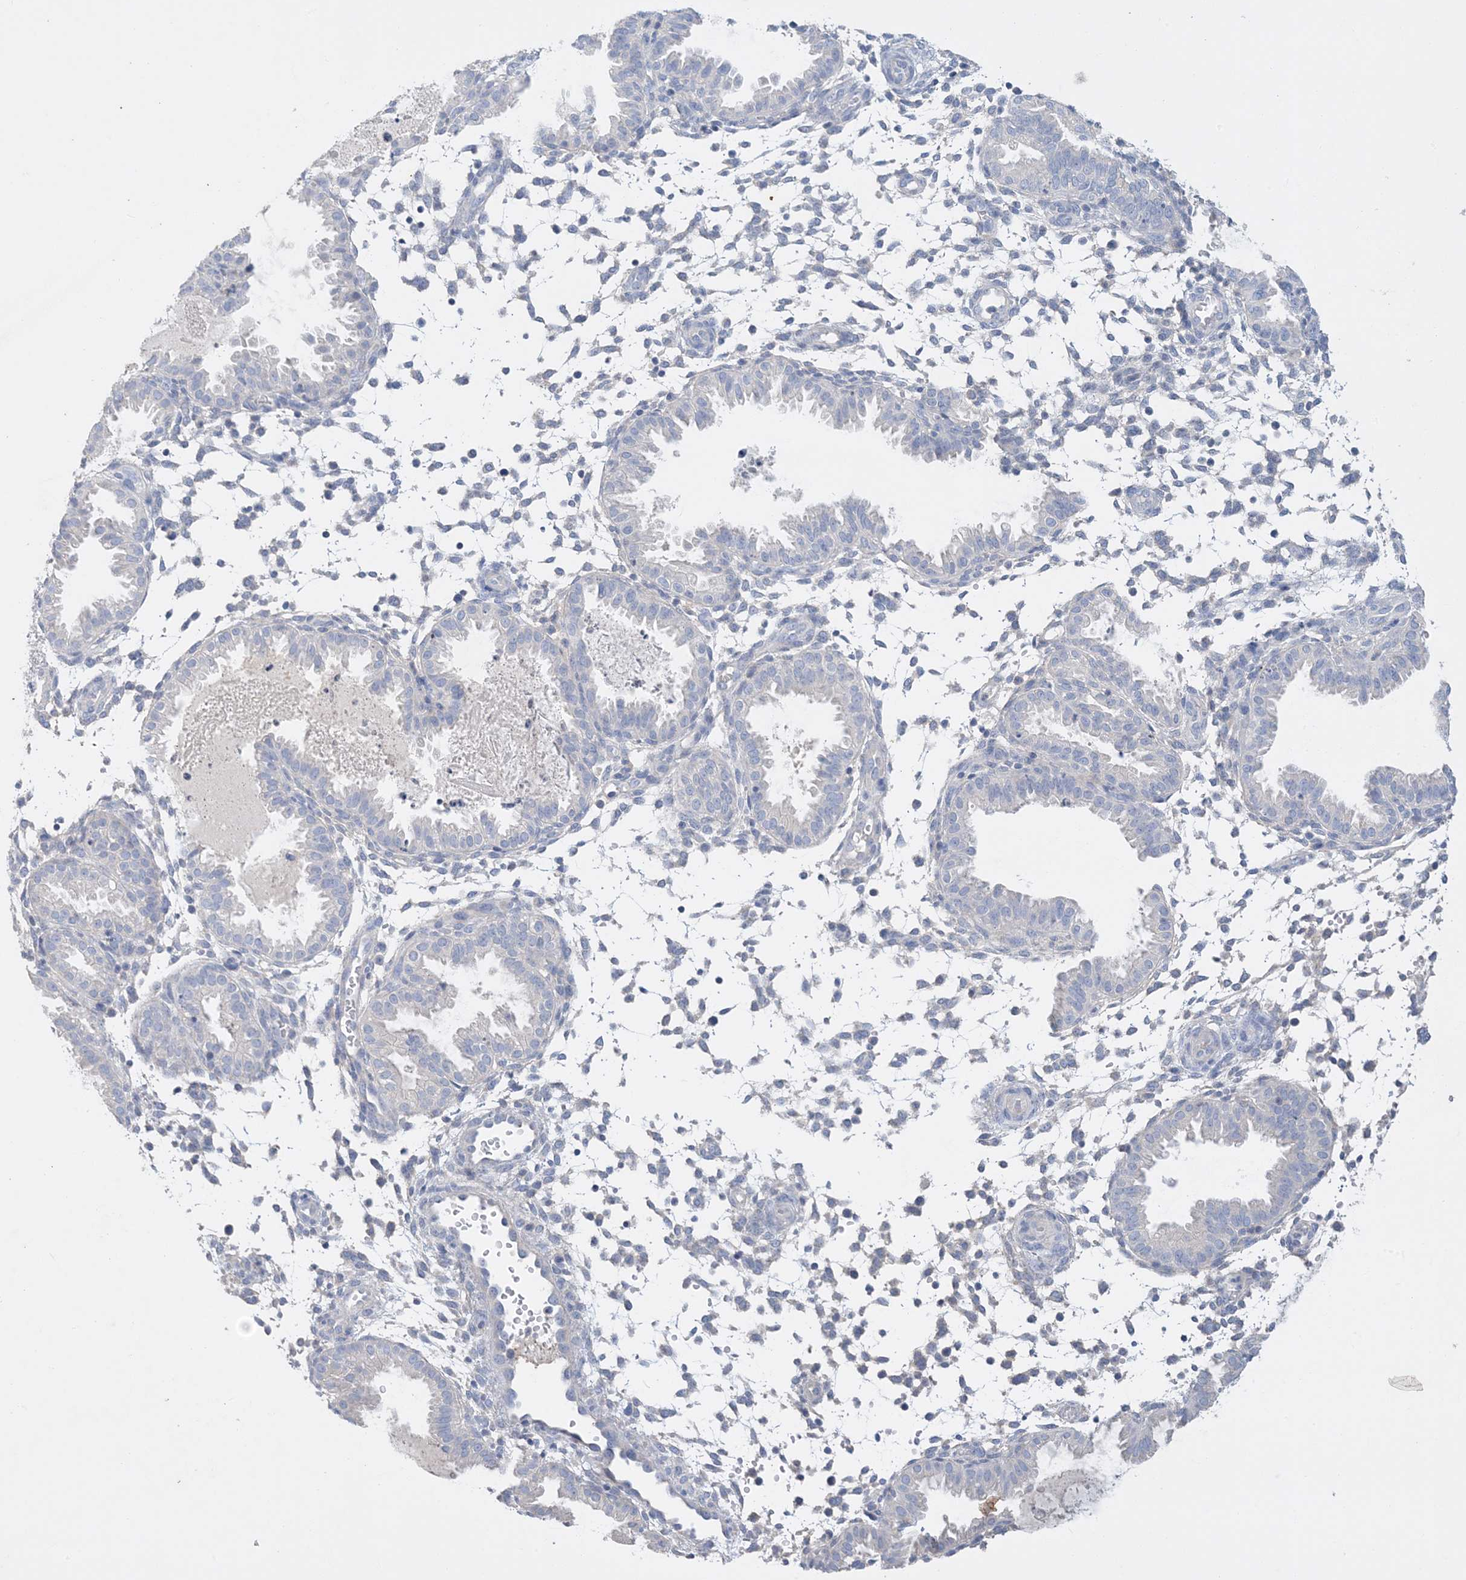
{"staining": {"intensity": "negative", "quantity": "none", "location": "none"}, "tissue": "endometrium", "cell_type": "Cells in endometrial stroma", "image_type": "normal", "snomed": [{"axis": "morphology", "description": "Normal tissue, NOS"}, {"axis": "topography", "description": "Endometrium"}], "caption": "Normal endometrium was stained to show a protein in brown. There is no significant staining in cells in endometrial stroma. (DAB (3,3'-diaminobenzidine) immunohistochemistry with hematoxylin counter stain).", "gene": "KPRP", "patient": {"sex": "female", "age": 33}}